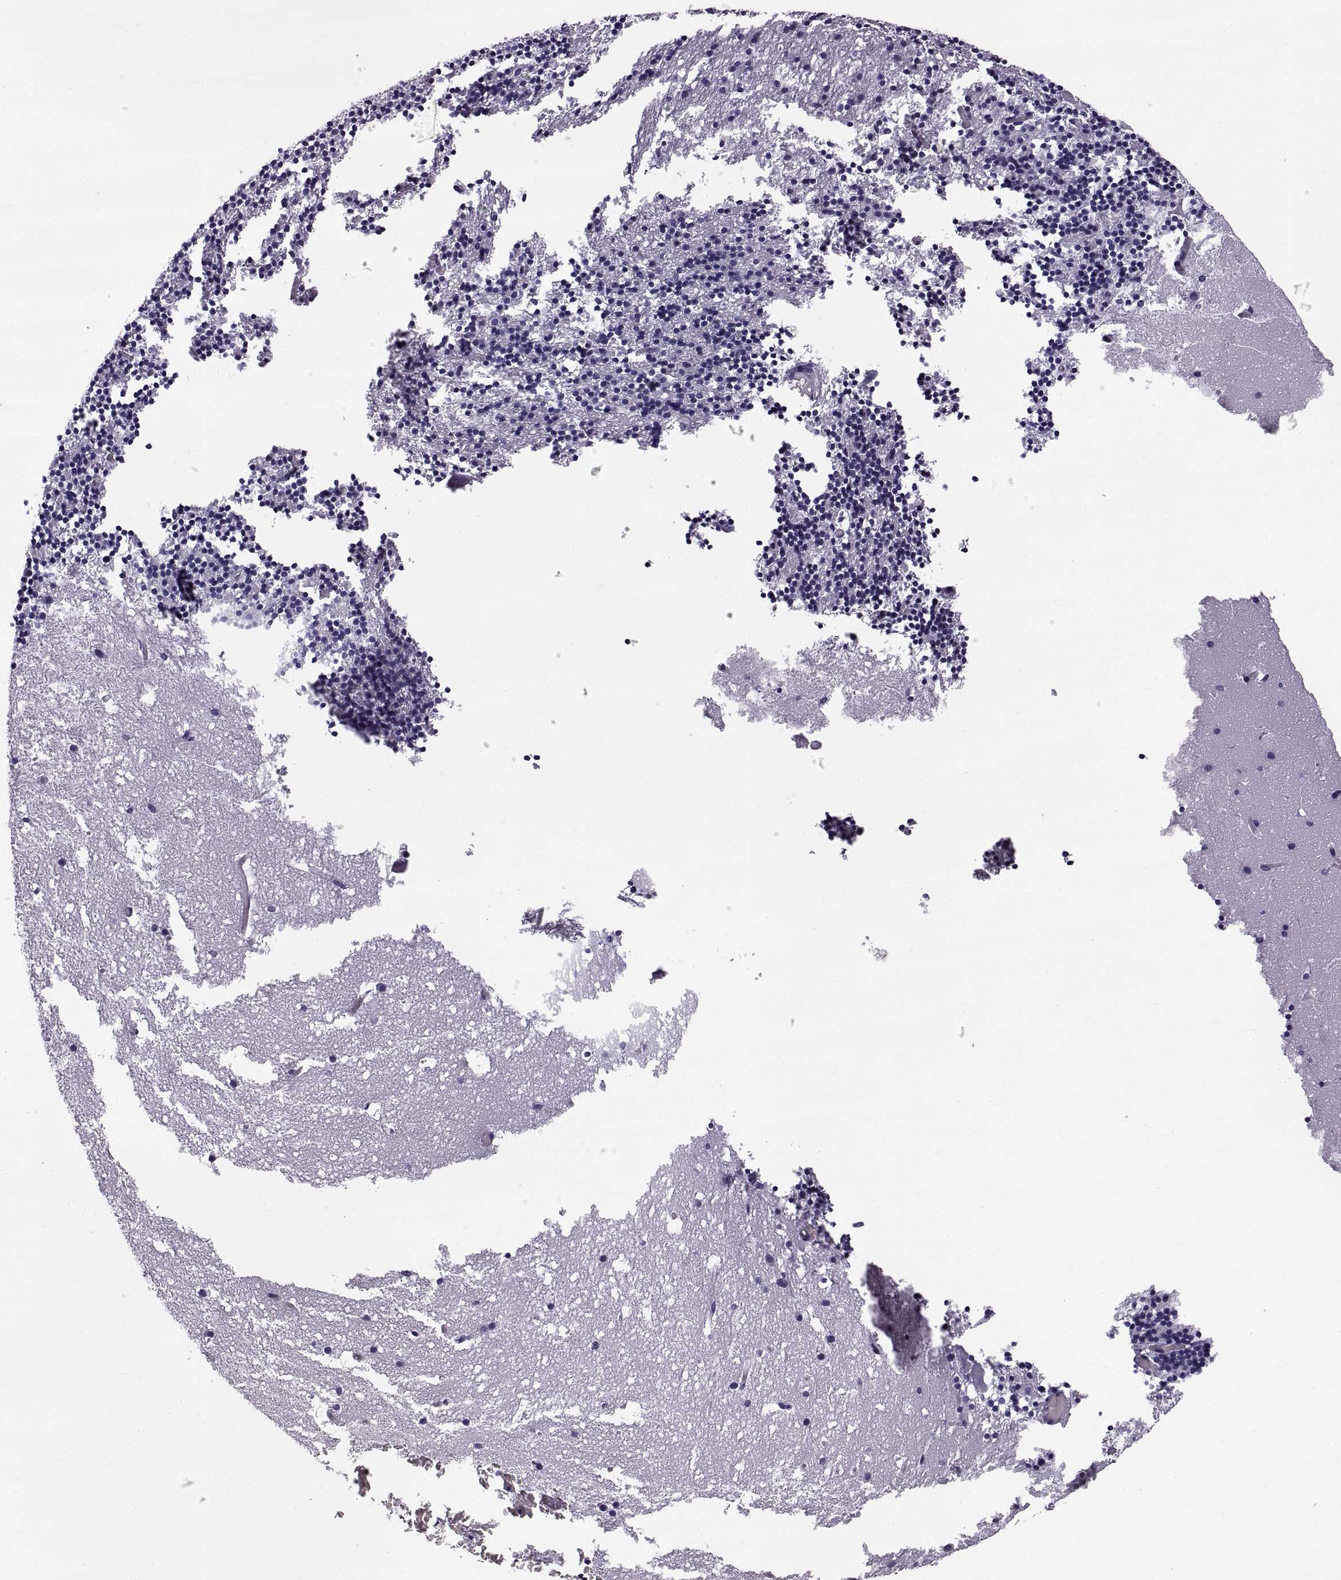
{"staining": {"intensity": "negative", "quantity": "none", "location": "none"}, "tissue": "cerebellum", "cell_type": "Cells in granular layer", "image_type": "normal", "snomed": [{"axis": "morphology", "description": "Normal tissue, NOS"}, {"axis": "topography", "description": "Cerebellum"}], "caption": "Immunohistochemistry (IHC) of normal cerebellum demonstrates no positivity in cells in granular layer. Nuclei are stained in blue.", "gene": "WFDC8", "patient": {"sex": "male", "age": 37}}